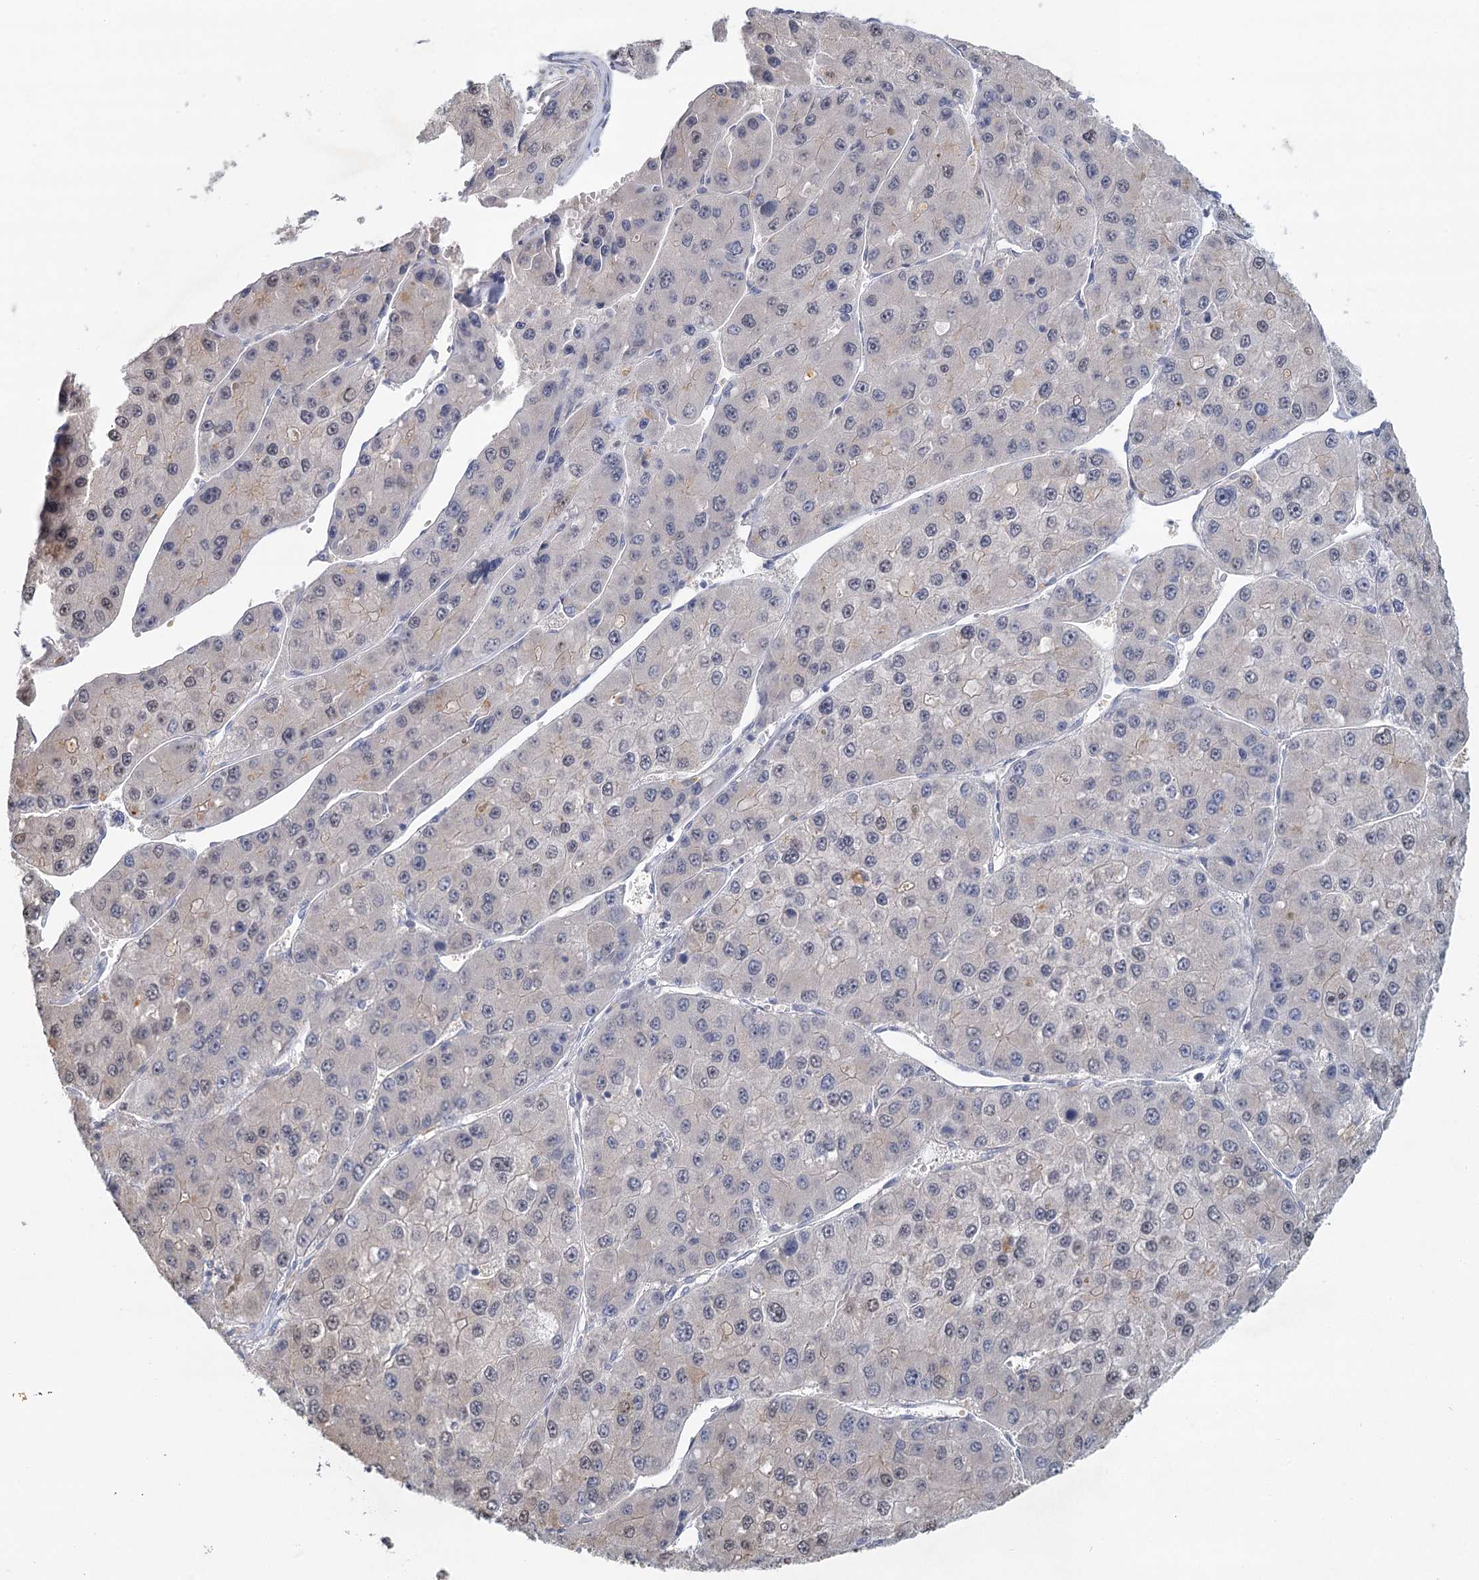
{"staining": {"intensity": "weak", "quantity": "<25%", "location": "nuclear"}, "tissue": "liver cancer", "cell_type": "Tumor cells", "image_type": "cancer", "snomed": [{"axis": "morphology", "description": "Carcinoma, Hepatocellular, NOS"}, {"axis": "topography", "description": "Liver"}], "caption": "The micrograph demonstrates no staining of tumor cells in hepatocellular carcinoma (liver).", "gene": "MYO7B", "patient": {"sex": "female", "age": 73}}